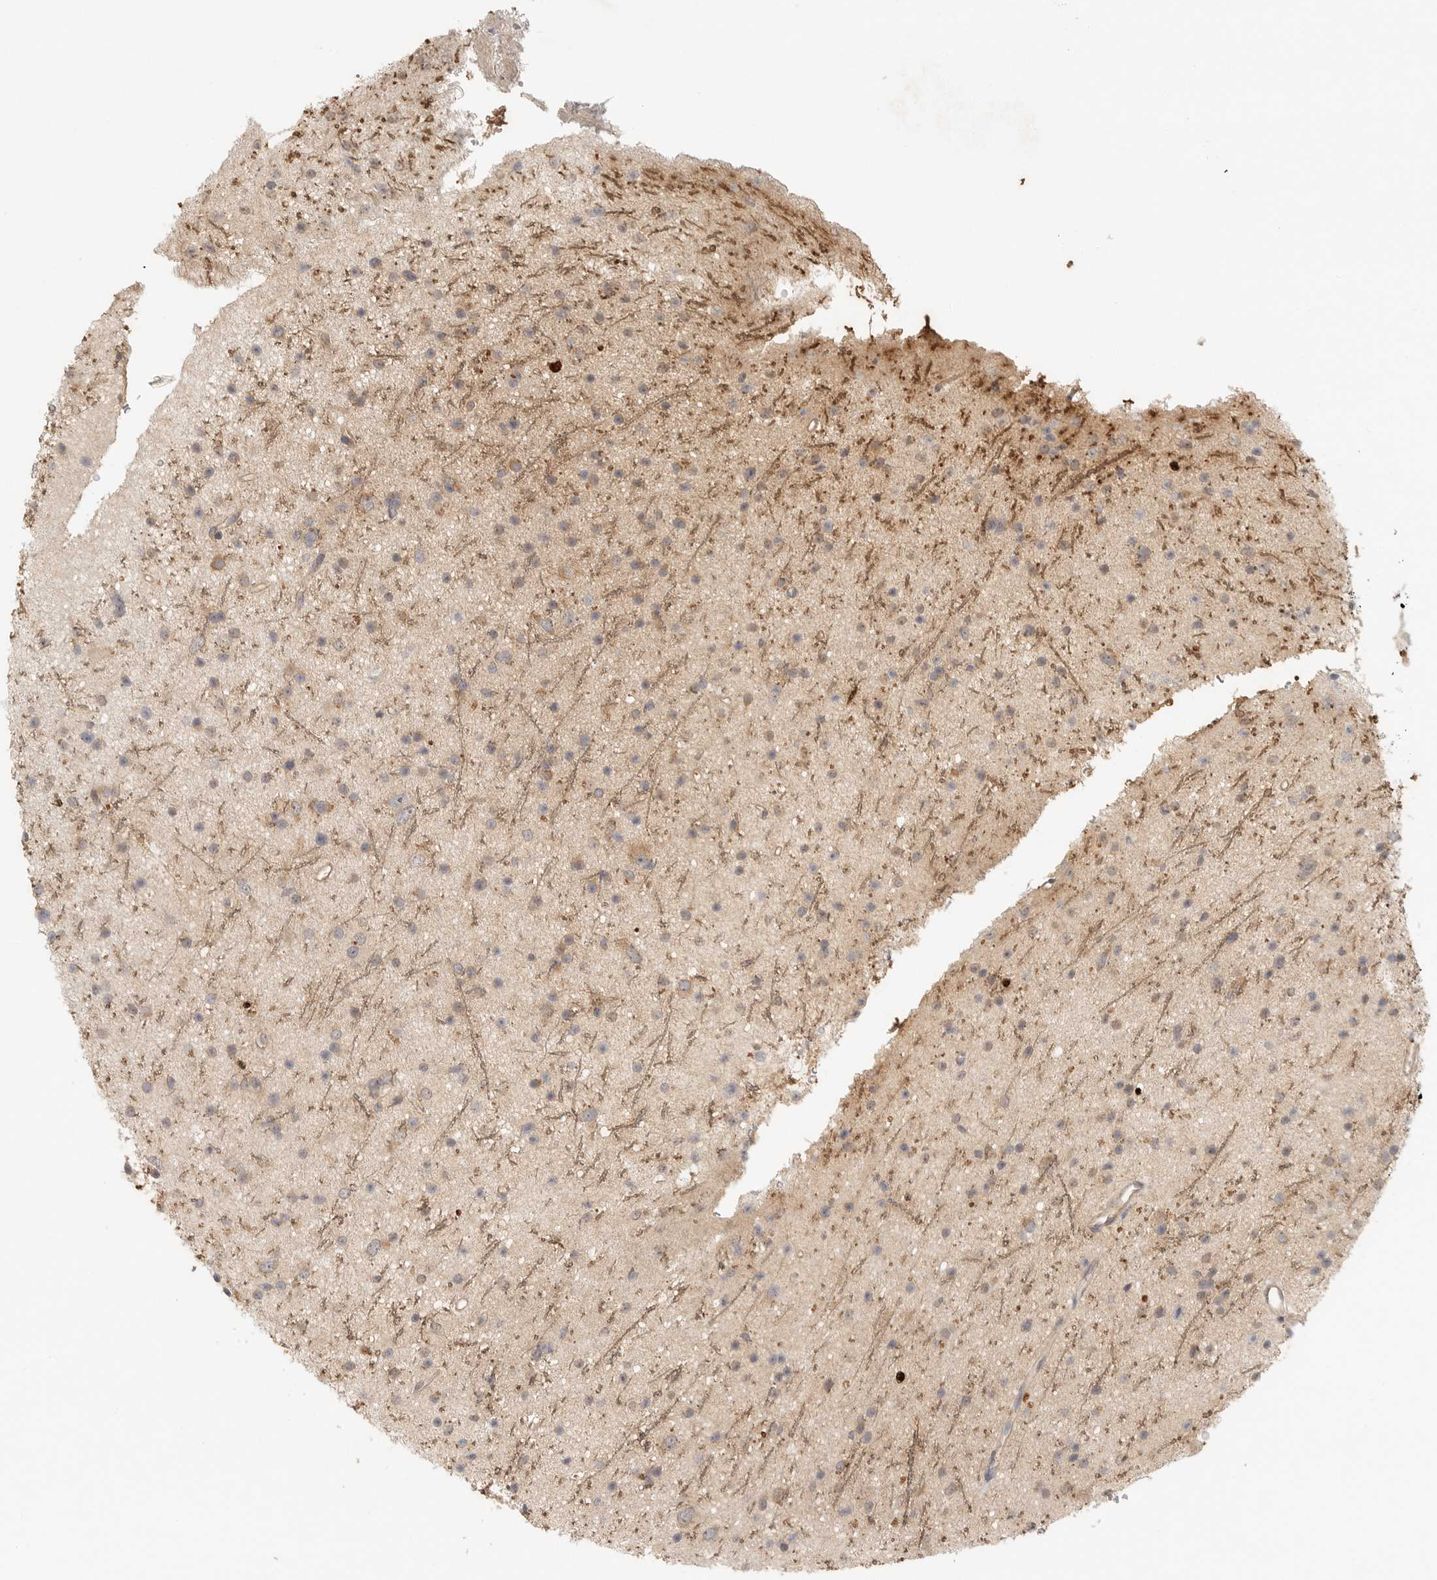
{"staining": {"intensity": "weak", "quantity": "25%-75%", "location": "cytoplasmic/membranous"}, "tissue": "glioma", "cell_type": "Tumor cells", "image_type": "cancer", "snomed": [{"axis": "morphology", "description": "Glioma, malignant, Low grade"}, {"axis": "topography", "description": "Cerebral cortex"}], "caption": "IHC photomicrograph of neoplastic tissue: malignant low-grade glioma stained using IHC demonstrates low levels of weak protein expression localized specifically in the cytoplasmic/membranous of tumor cells, appearing as a cytoplasmic/membranous brown color.", "gene": "HDAC6", "patient": {"sex": "female", "age": 39}}